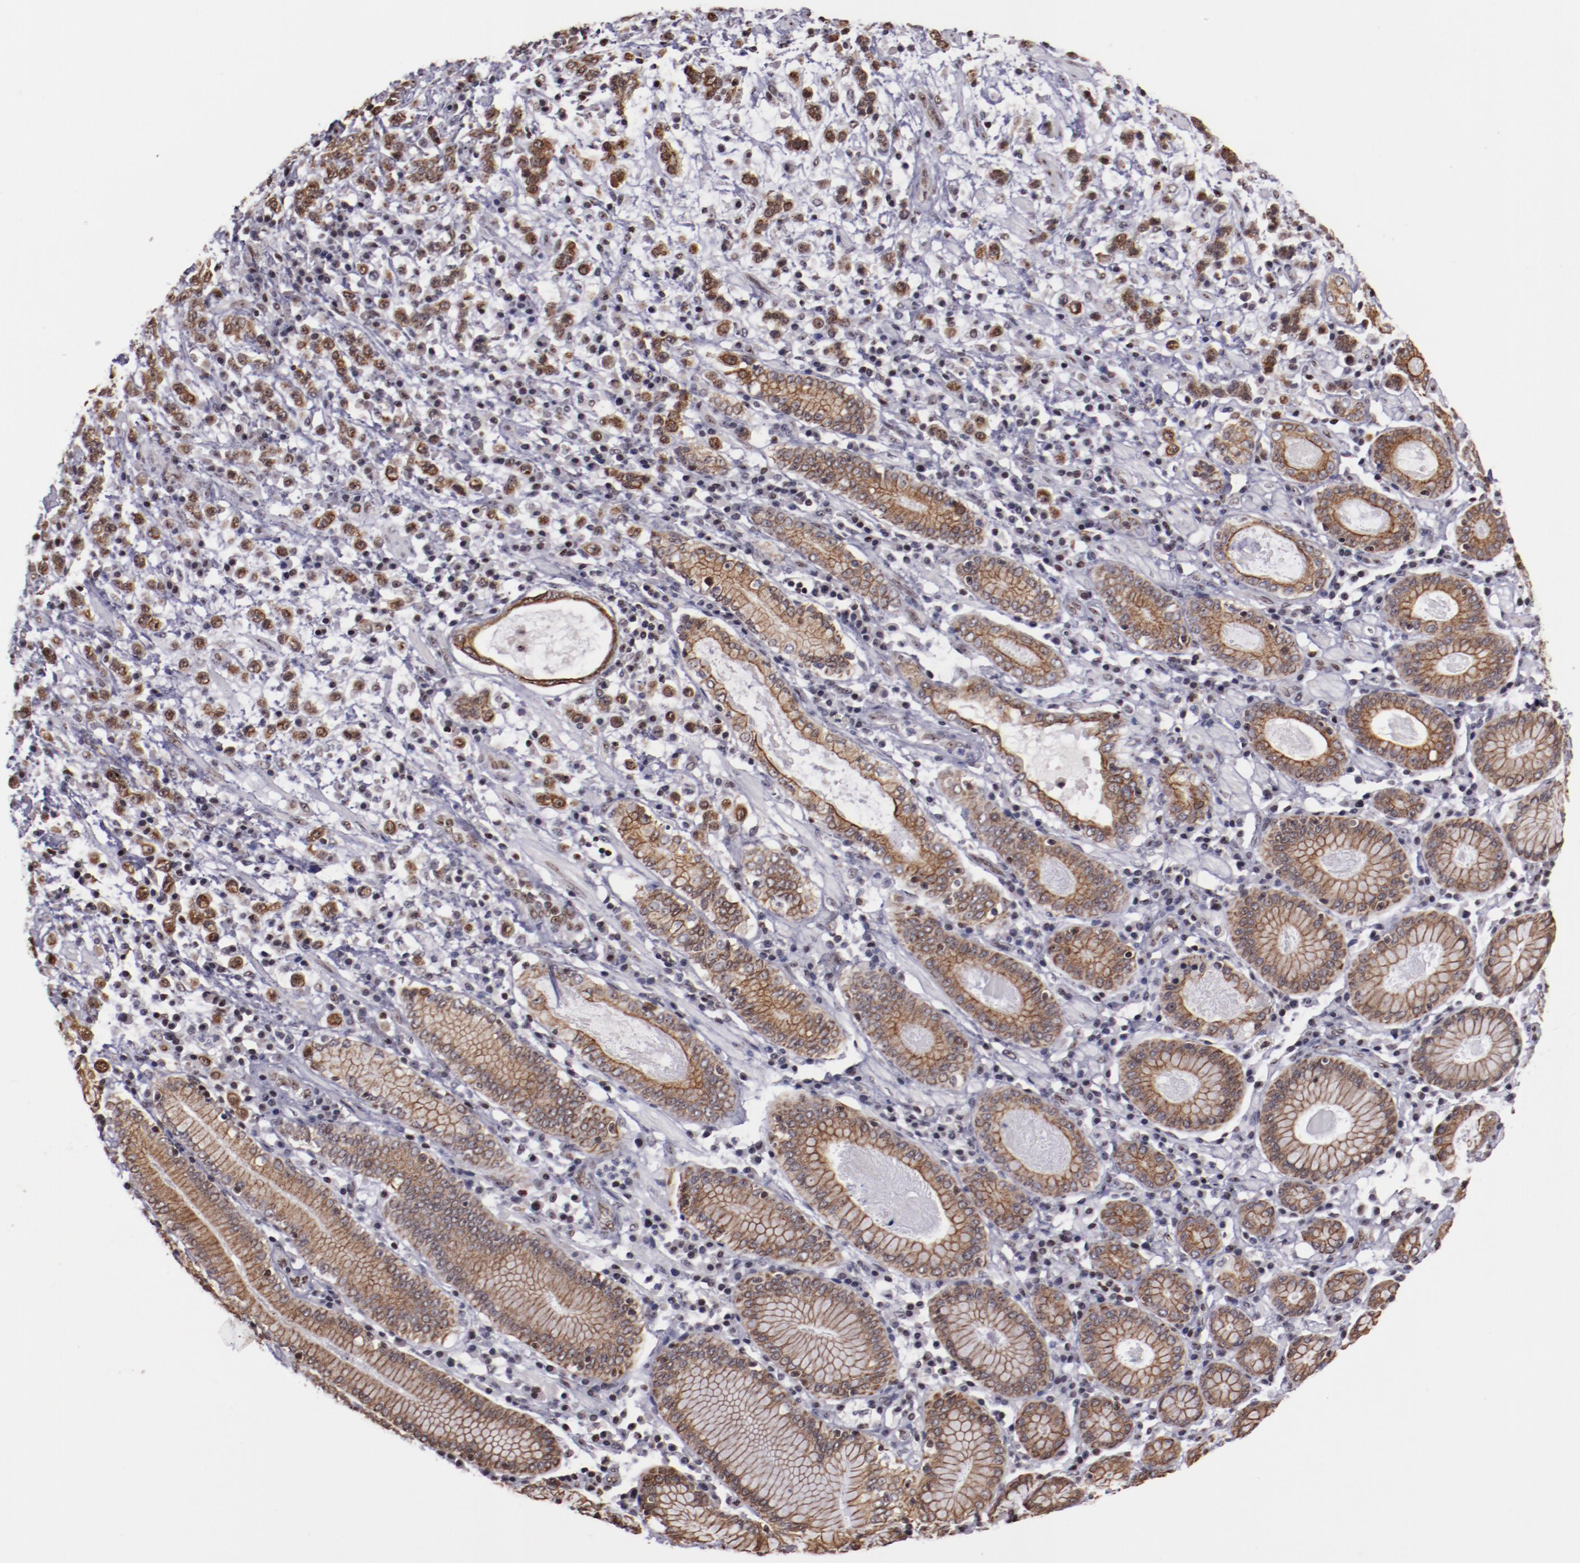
{"staining": {"intensity": "moderate", "quantity": "25%-75%", "location": "cytoplasmic/membranous"}, "tissue": "stomach cancer", "cell_type": "Tumor cells", "image_type": "cancer", "snomed": [{"axis": "morphology", "description": "Adenocarcinoma, NOS"}, {"axis": "topography", "description": "Stomach, lower"}], "caption": "High-power microscopy captured an immunohistochemistry (IHC) histopathology image of adenocarcinoma (stomach), revealing moderate cytoplasmic/membranous expression in about 25%-75% of tumor cells.", "gene": "DDX24", "patient": {"sex": "male", "age": 88}}